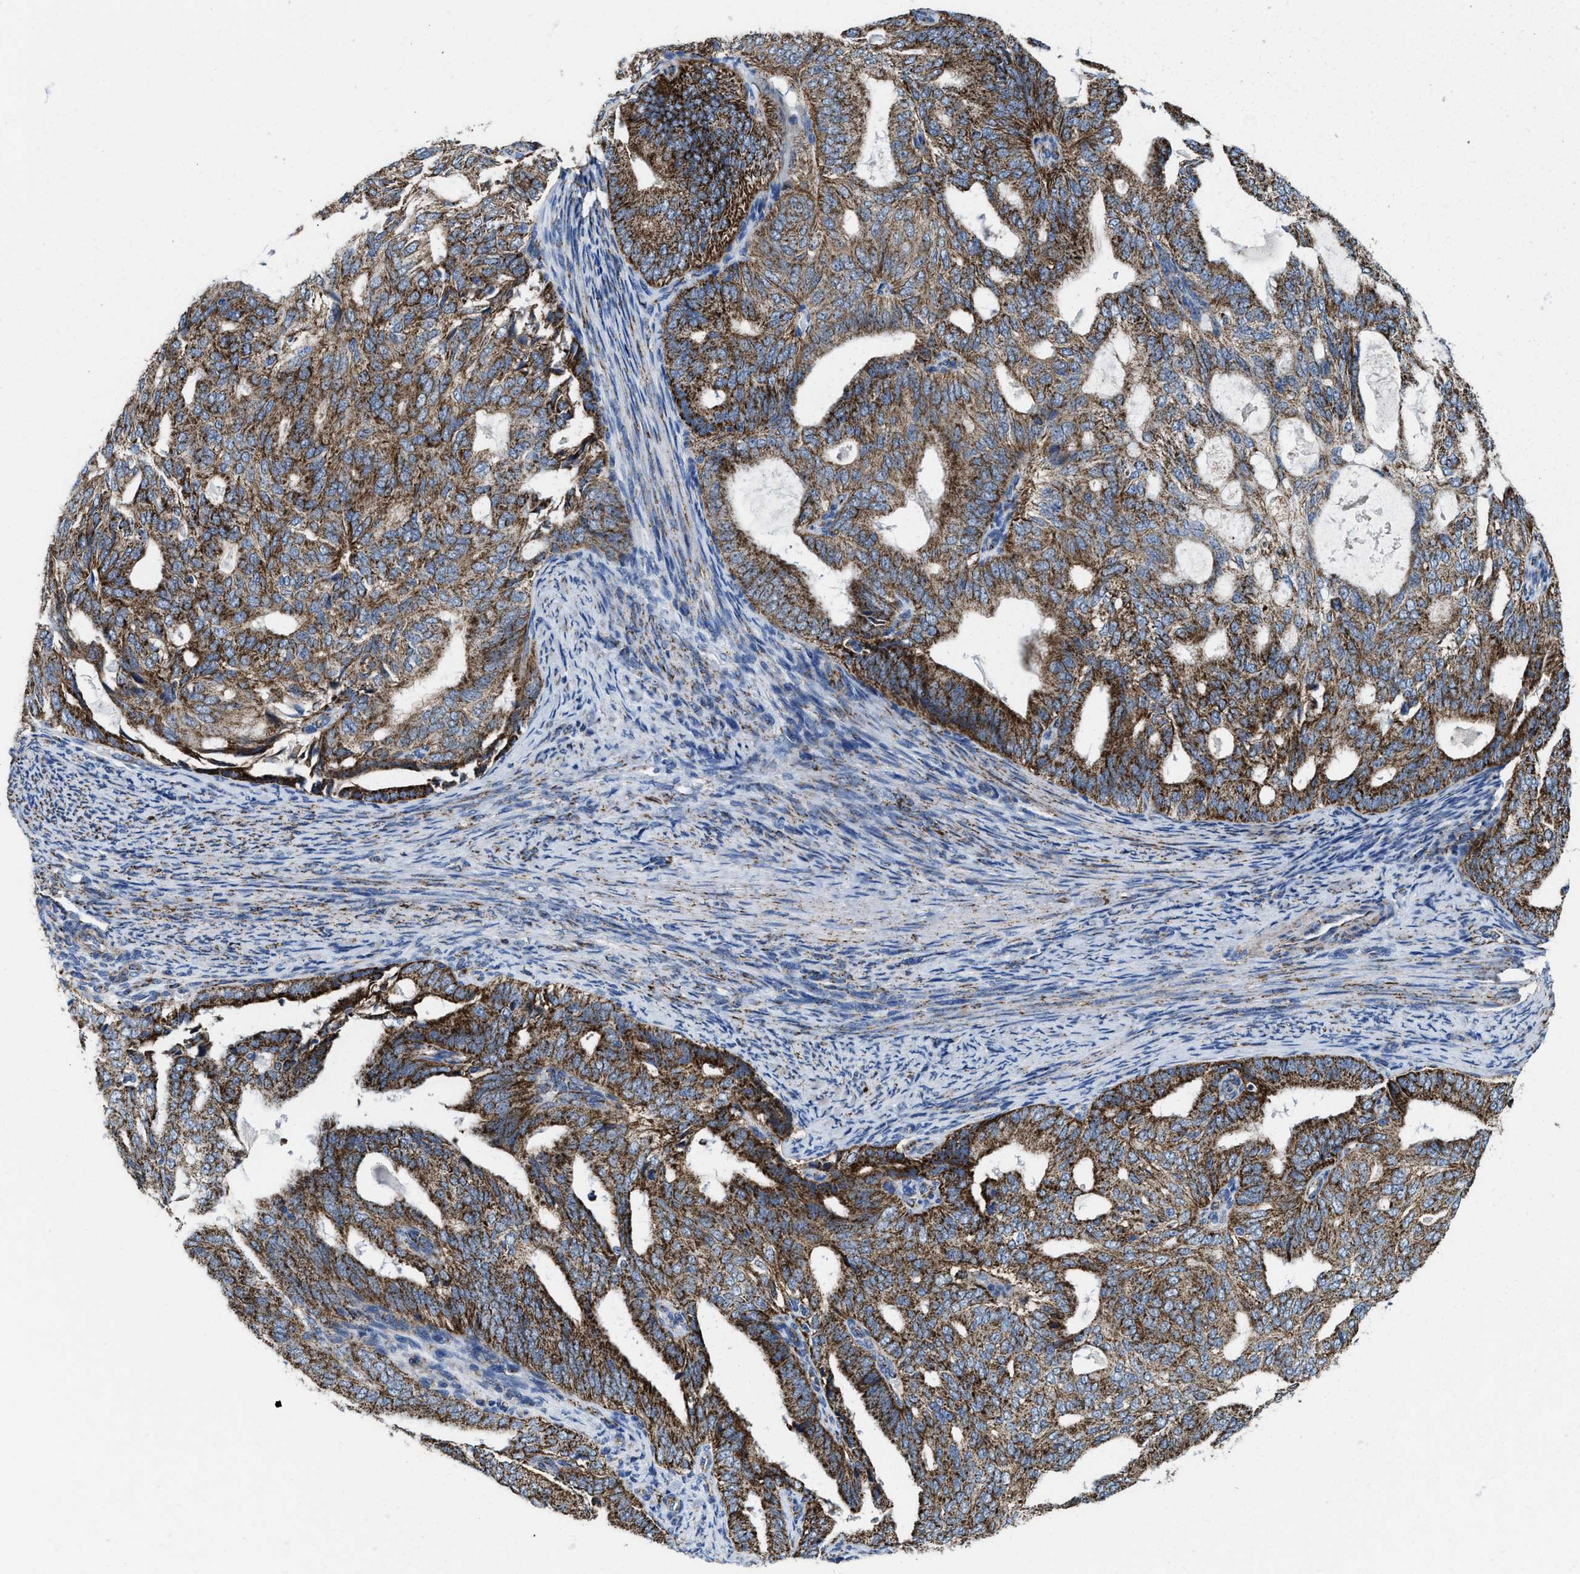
{"staining": {"intensity": "strong", "quantity": ">75%", "location": "cytoplasmic/membranous"}, "tissue": "endometrial cancer", "cell_type": "Tumor cells", "image_type": "cancer", "snomed": [{"axis": "morphology", "description": "Adenocarcinoma, NOS"}, {"axis": "topography", "description": "Endometrium"}], "caption": "Human endometrial adenocarcinoma stained for a protein (brown) displays strong cytoplasmic/membranous positive staining in approximately >75% of tumor cells.", "gene": "ALDH1B1", "patient": {"sex": "female", "age": 58}}